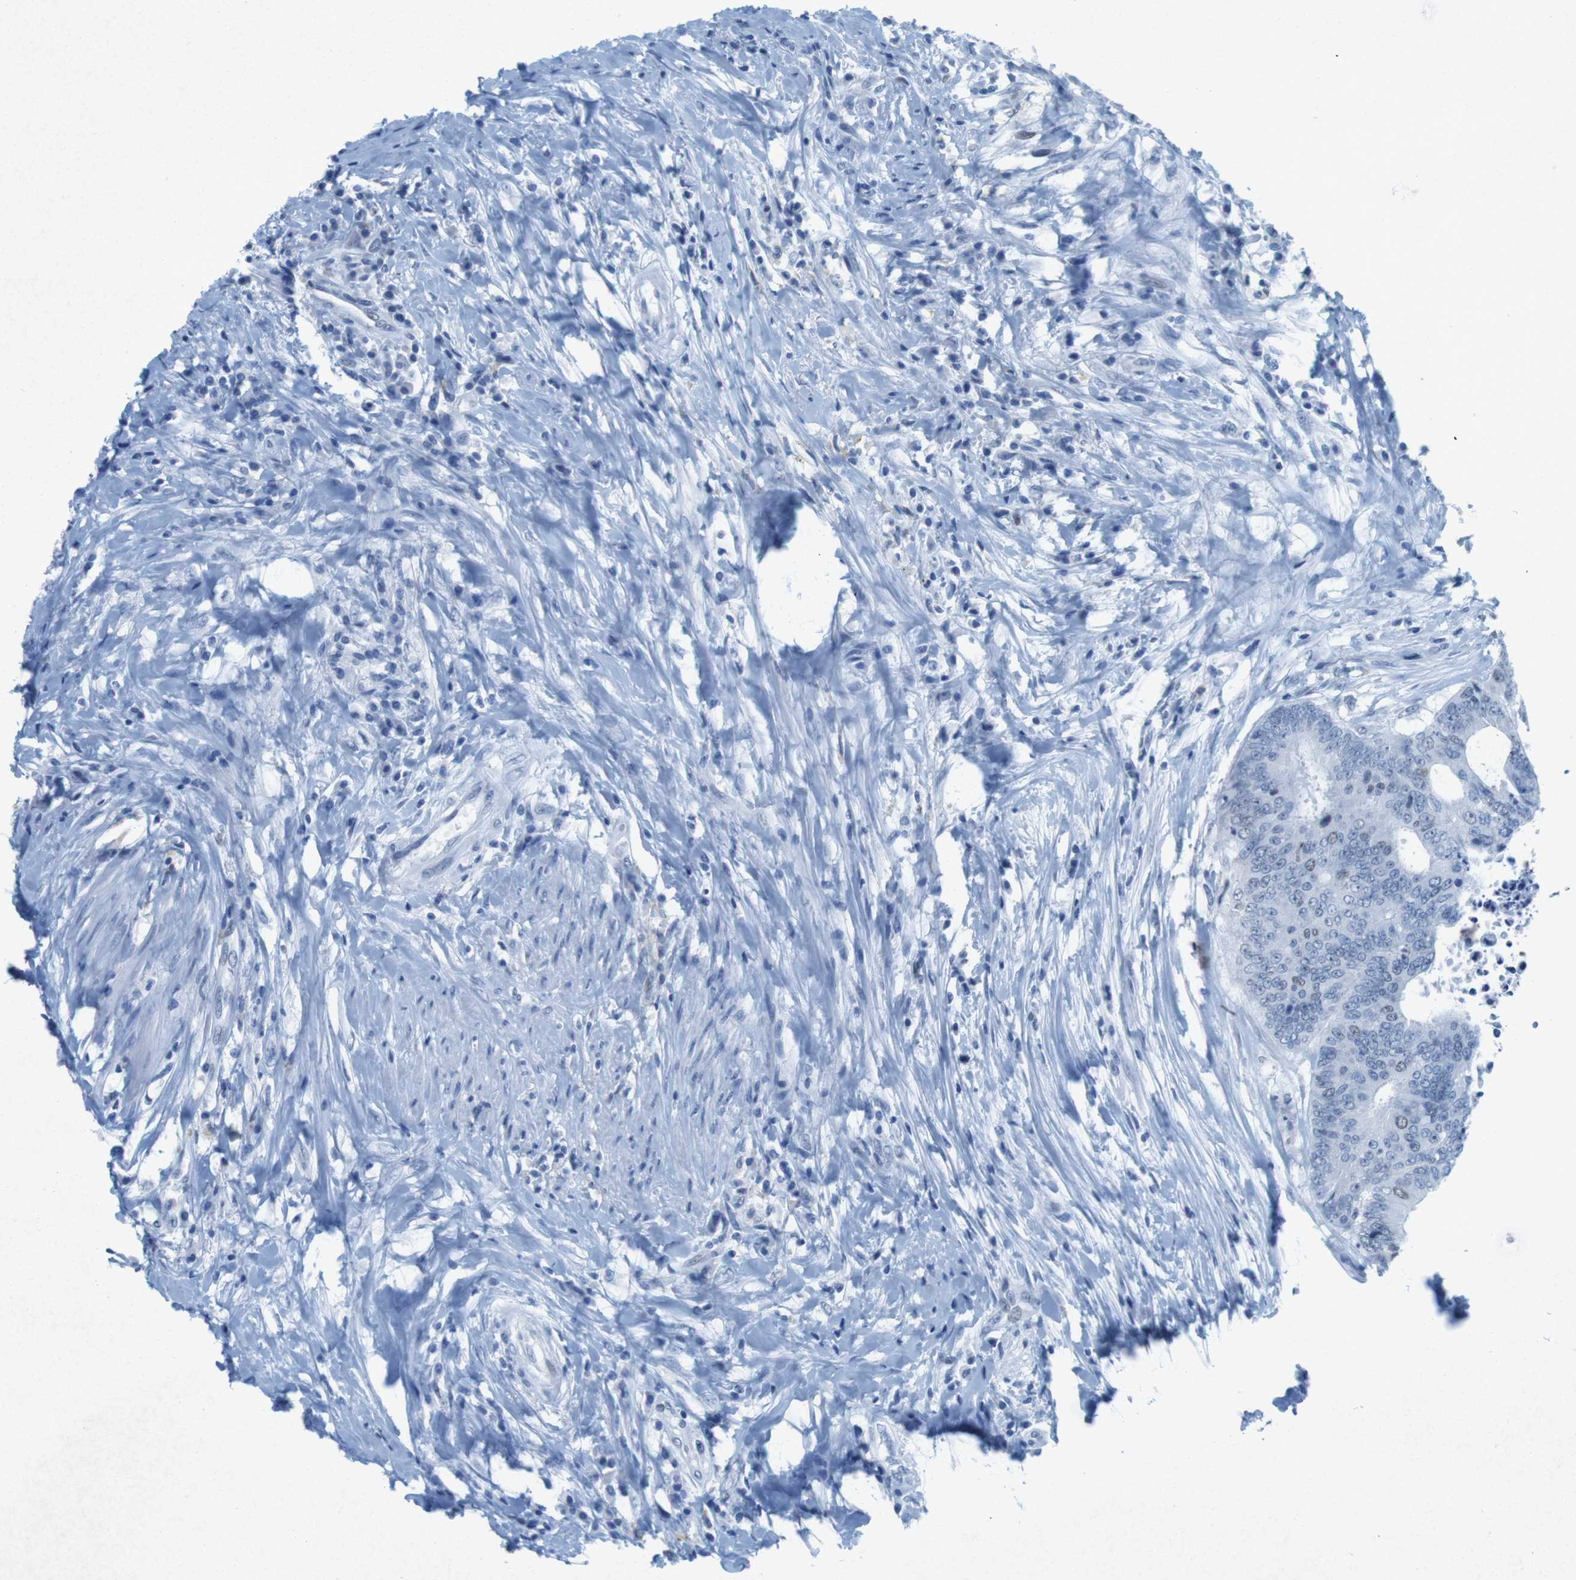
{"staining": {"intensity": "negative", "quantity": "none", "location": "none"}, "tissue": "colorectal cancer", "cell_type": "Tumor cells", "image_type": "cancer", "snomed": [{"axis": "morphology", "description": "Adenocarcinoma, NOS"}, {"axis": "topography", "description": "Rectum"}], "caption": "Adenocarcinoma (colorectal) was stained to show a protein in brown. There is no significant staining in tumor cells.", "gene": "CTAG1B", "patient": {"sex": "male", "age": 72}}